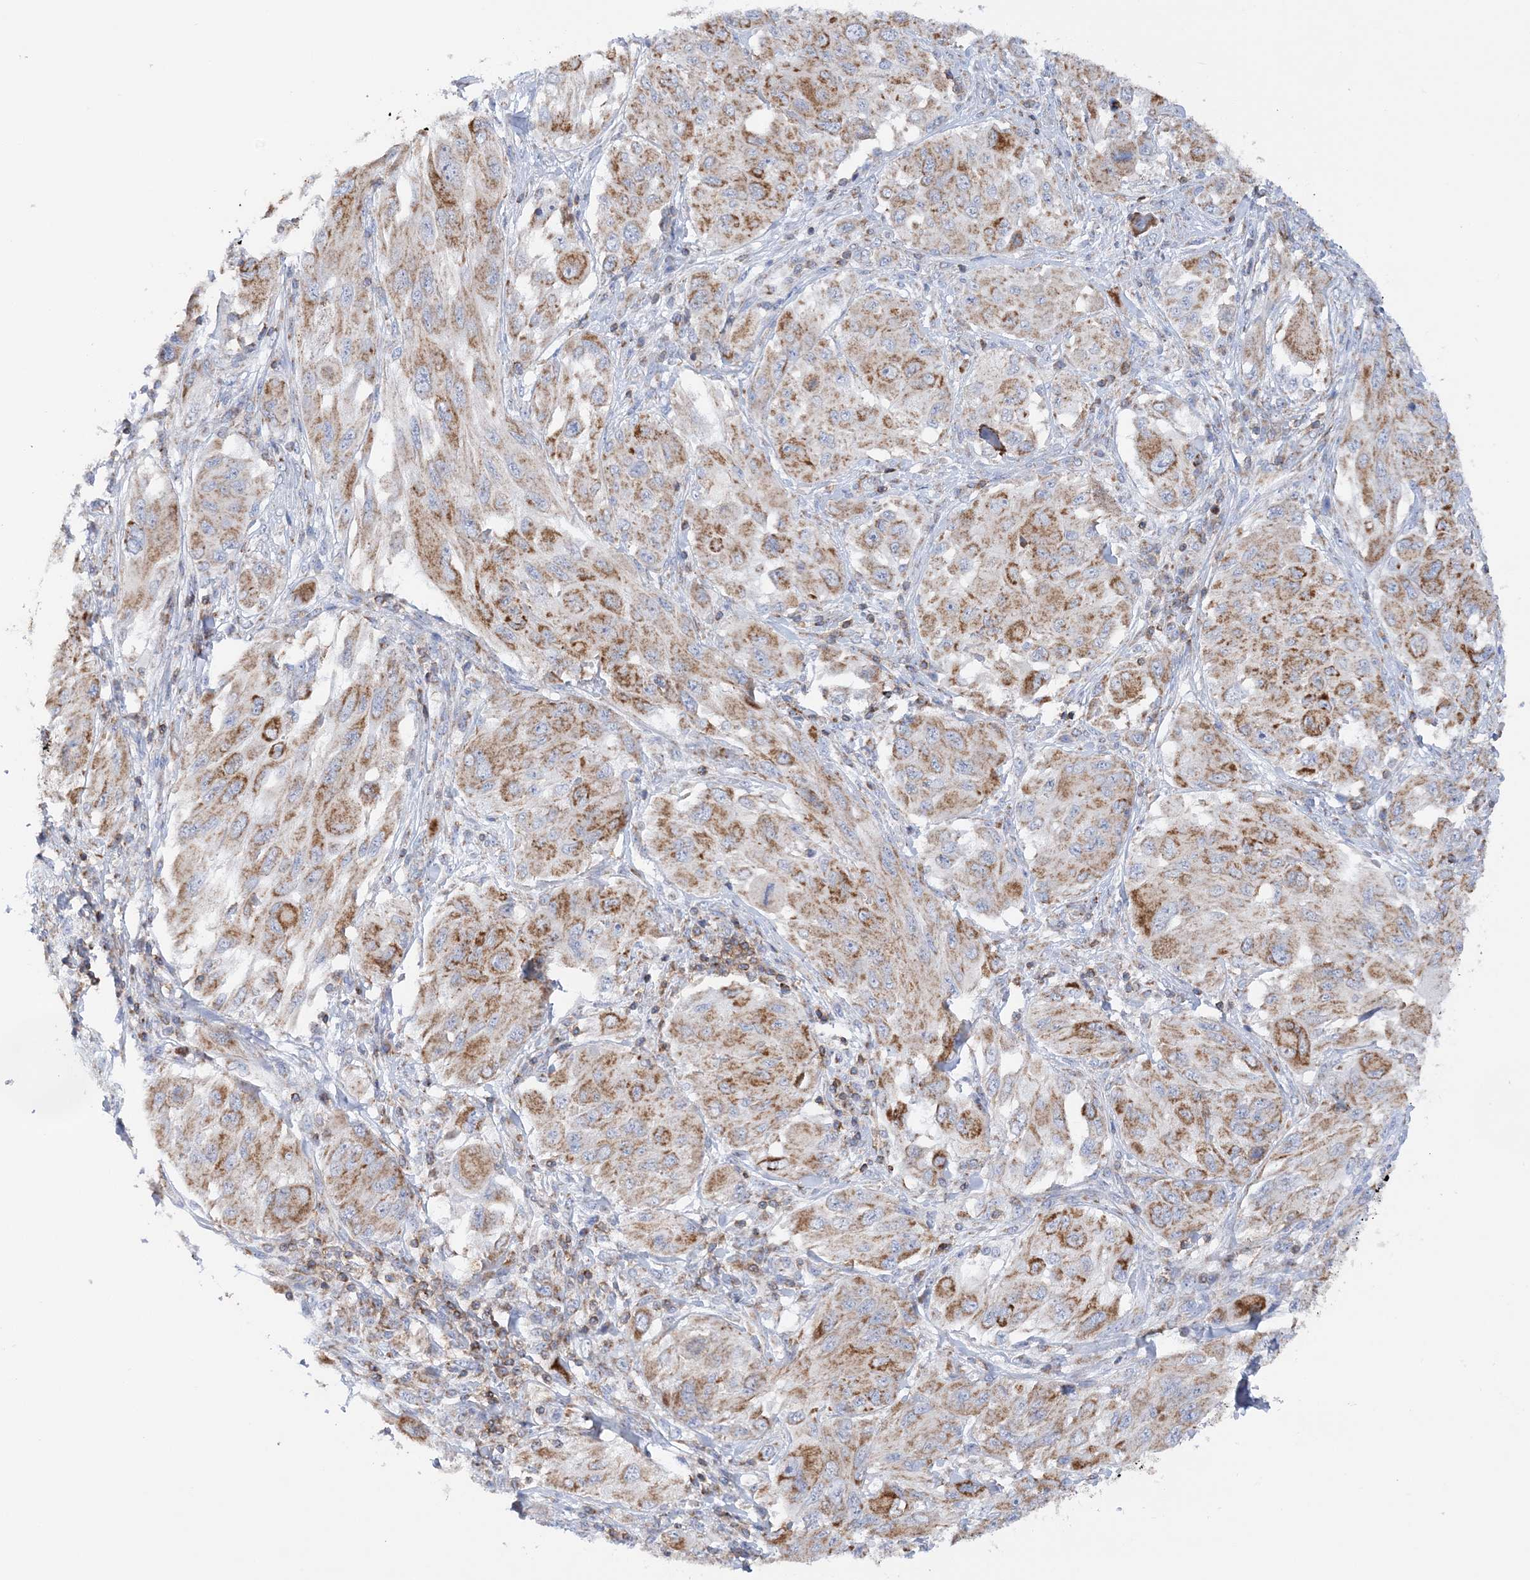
{"staining": {"intensity": "moderate", "quantity": ">75%", "location": "cytoplasmic/membranous"}, "tissue": "melanoma", "cell_type": "Tumor cells", "image_type": "cancer", "snomed": [{"axis": "morphology", "description": "Malignant melanoma, NOS"}, {"axis": "topography", "description": "Skin"}], "caption": "Malignant melanoma tissue demonstrates moderate cytoplasmic/membranous positivity in approximately >75% of tumor cells", "gene": "TTC32", "patient": {"sex": "female", "age": 91}}